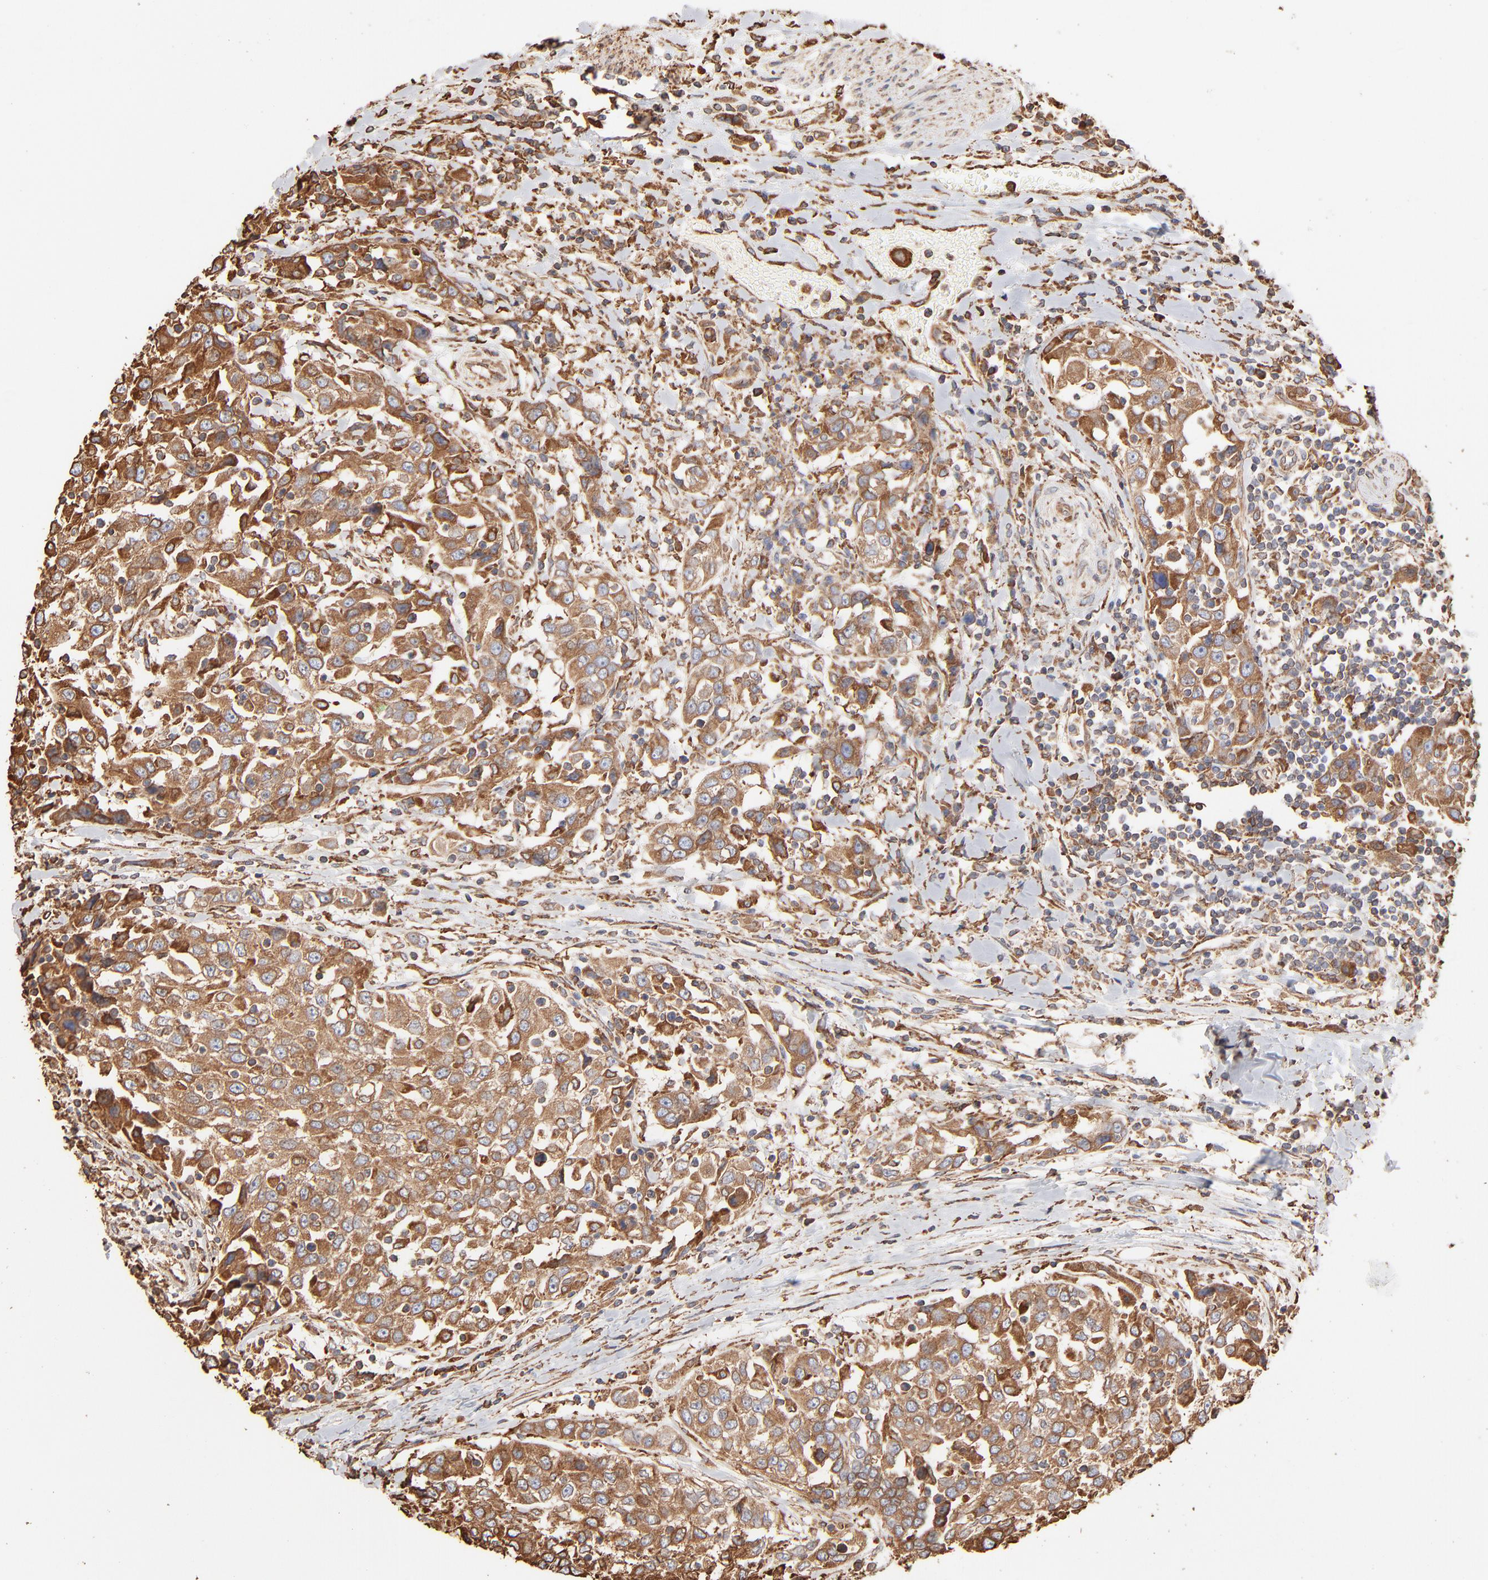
{"staining": {"intensity": "moderate", "quantity": ">75%", "location": "cytoplasmic/membranous"}, "tissue": "urothelial cancer", "cell_type": "Tumor cells", "image_type": "cancer", "snomed": [{"axis": "morphology", "description": "Urothelial carcinoma, High grade"}, {"axis": "topography", "description": "Urinary bladder"}], "caption": "Urothelial carcinoma (high-grade) stained with DAB (3,3'-diaminobenzidine) immunohistochemistry exhibits medium levels of moderate cytoplasmic/membranous positivity in approximately >75% of tumor cells.", "gene": "PDIA3", "patient": {"sex": "female", "age": 80}}